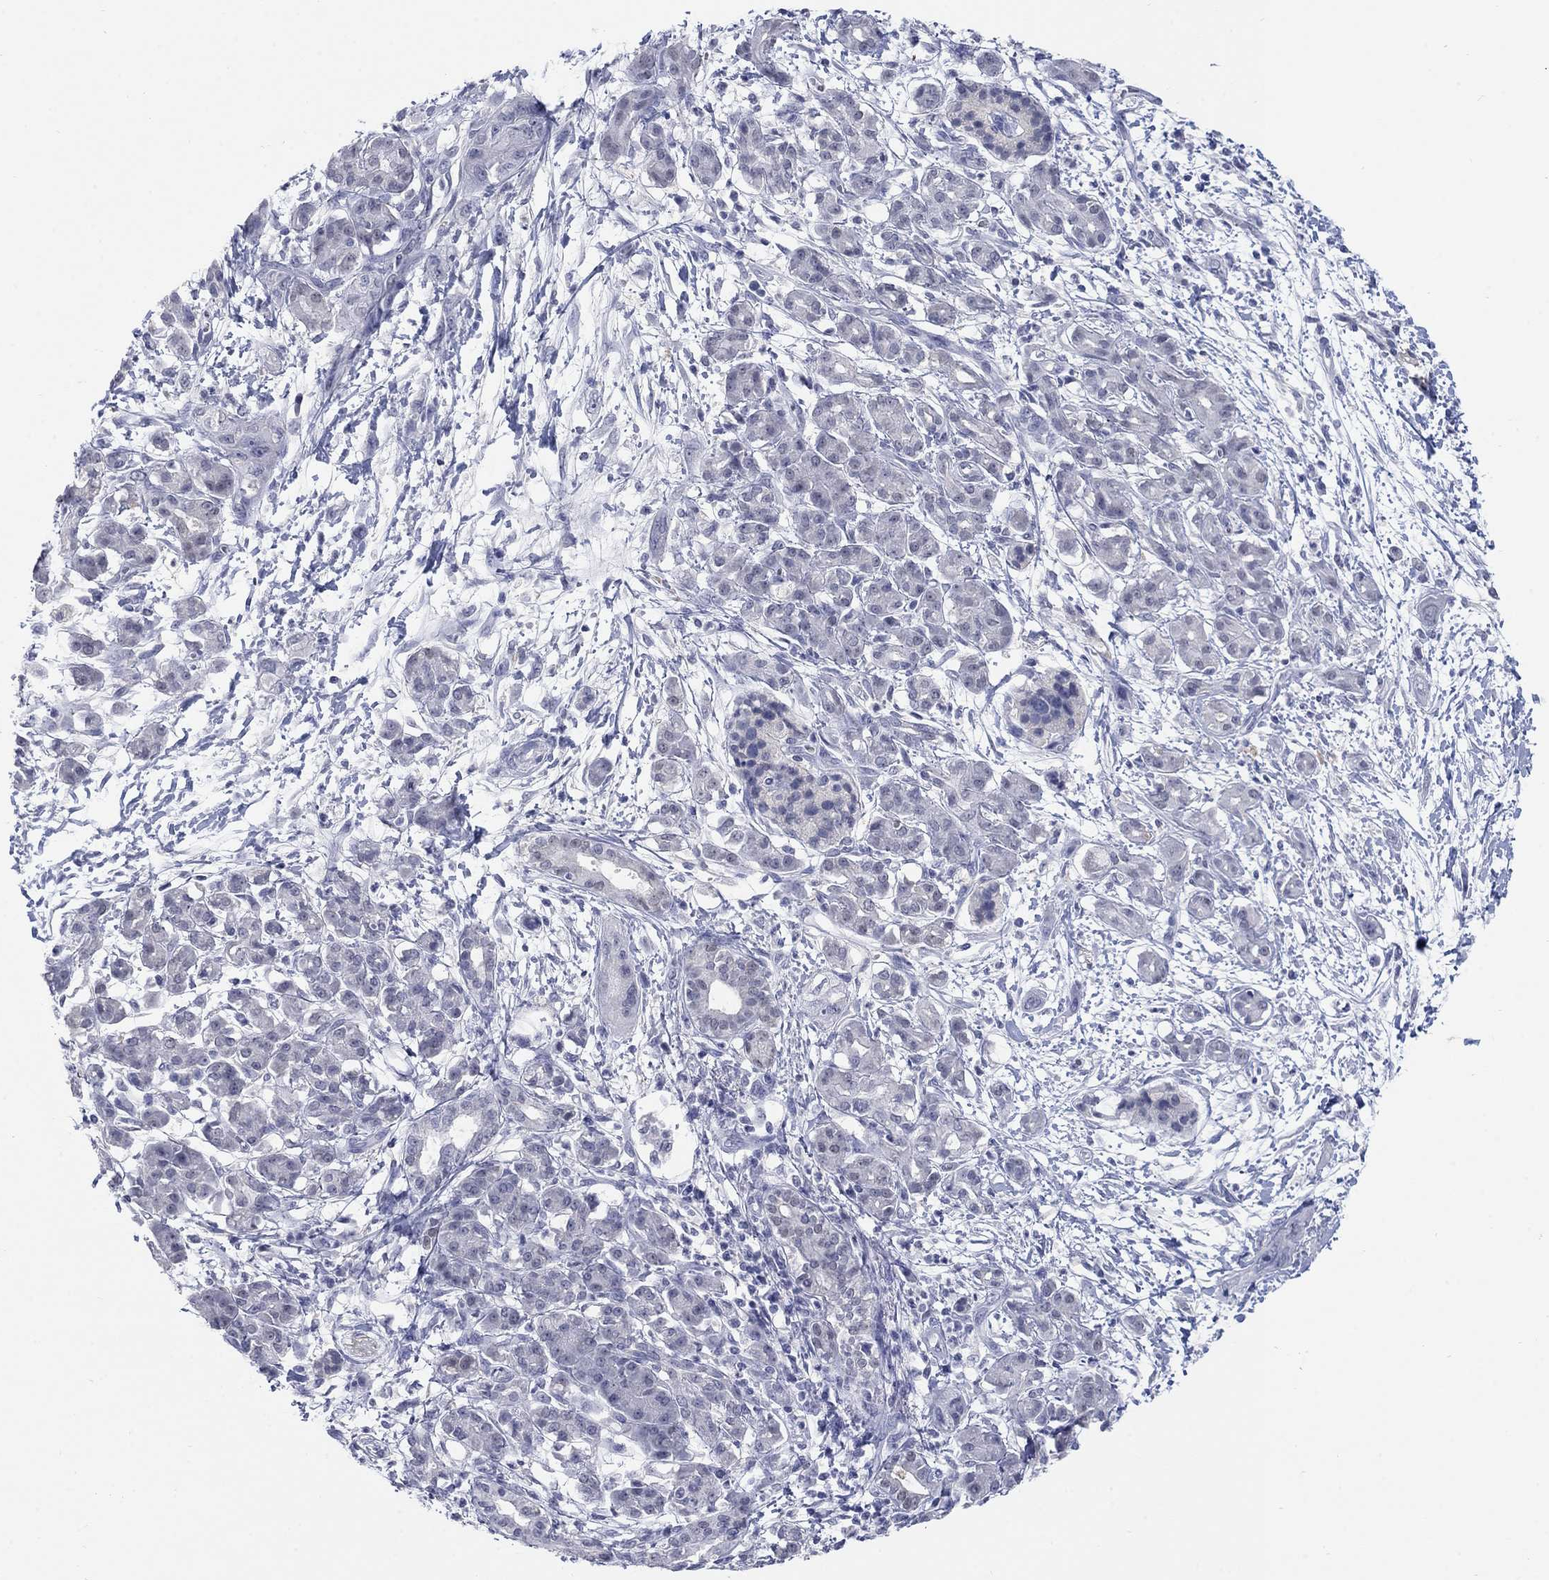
{"staining": {"intensity": "negative", "quantity": "none", "location": "none"}, "tissue": "pancreatic cancer", "cell_type": "Tumor cells", "image_type": "cancer", "snomed": [{"axis": "morphology", "description": "Adenocarcinoma, NOS"}, {"axis": "topography", "description": "Pancreas"}], "caption": "The immunohistochemistry micrograph has no significant positivity in tumor cells of pancreatic cancer (adenocarcinoma) tissue.", "gene": "ATP6V1G2", "patient": {"sex": "male", "age": 72}}